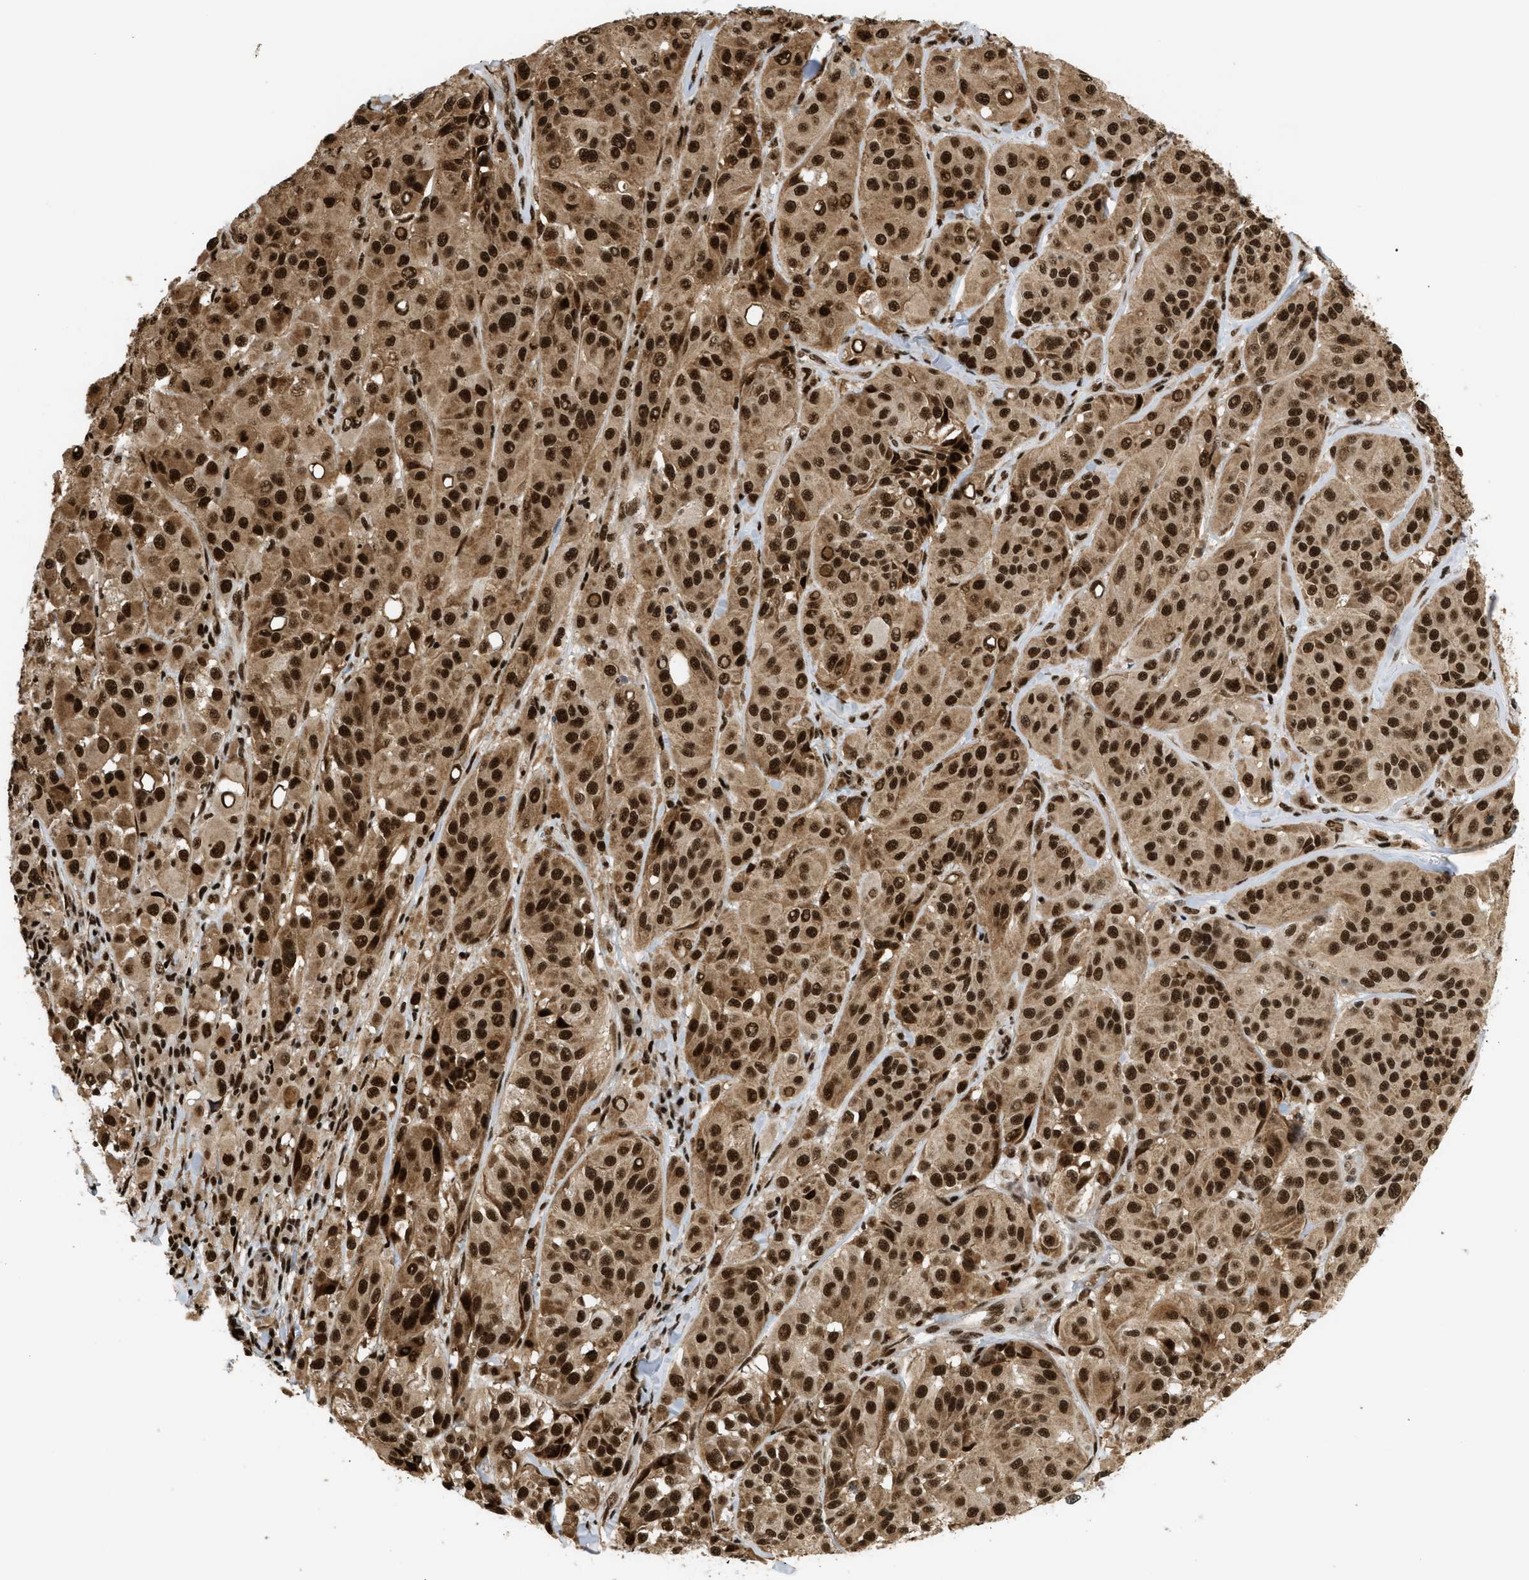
{"staining": {"intensity": "strong", "quantity": ">75%", "location": "cytoplasmic/membranous,nuclear"}, "tissue": "melanoma", "cell_type": "Tumor cells", "image_type": "cancer", "snomed": [{"axis": "morphology", "description": "Malignant melanoma, NOS"}, {"axis": "topography", "description": "Skin"}], "caption": "Protein expression analysis of human malignant melanoma reveals strong cytoplasmic/membranous and nuclear staining in approximately >75% of tumor cells.", "gene": "RBM5", "patient": {"sex": "male", "age": 84}}